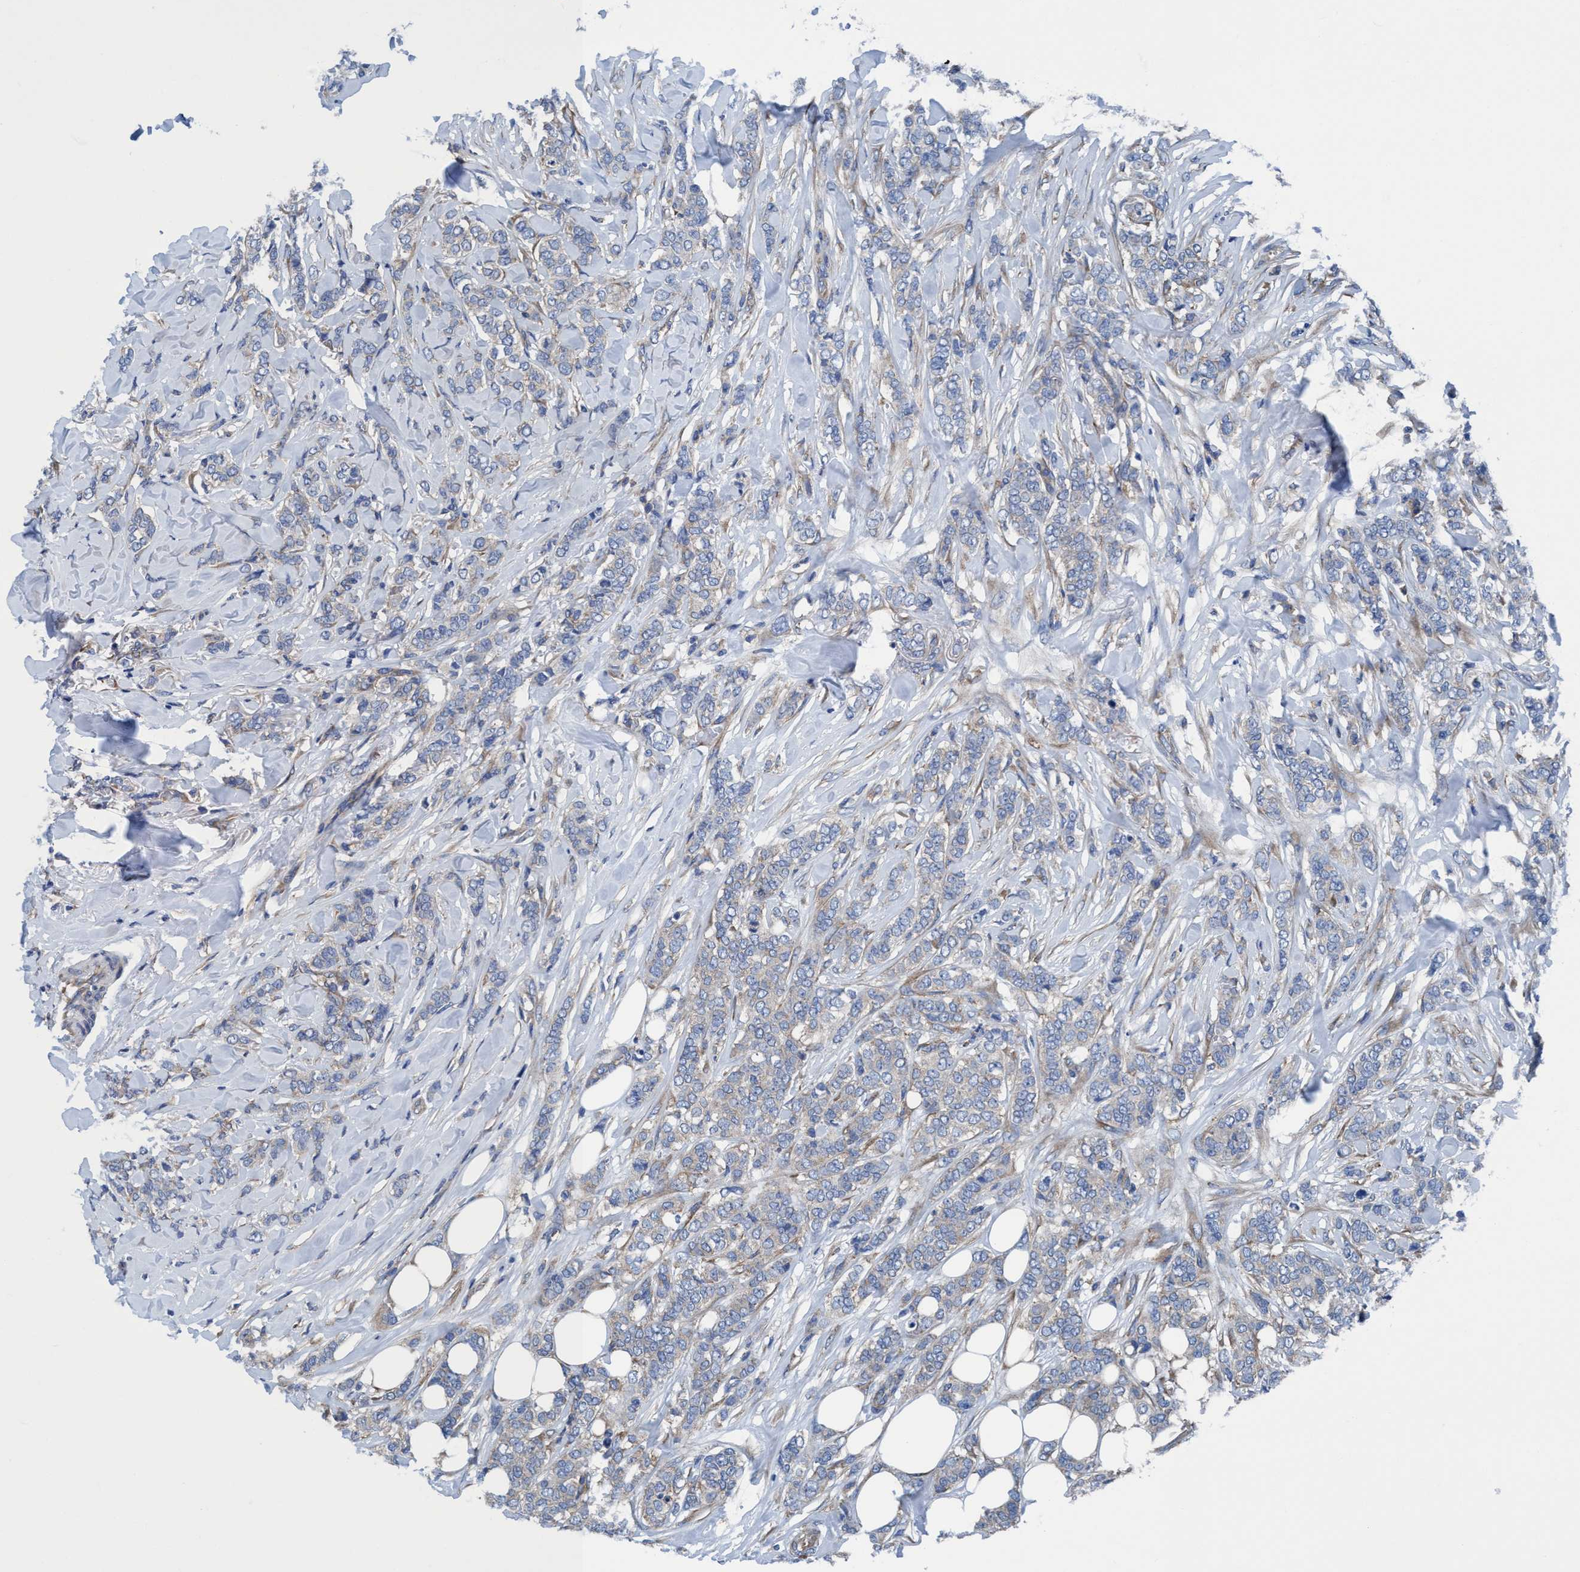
{"staining": {"intensity": "negative", "quantity": "none", "location": "none"}, "tissue": "breast cancer", "cell_type": "Tumor cells", "image_type": "cancer", "snomed": [{"axis": "morphology", "description": "Lobular carcinoma"}, {"axis": "topography", "description": "Skin"}, {"axis": "topography", "description": "Breast"}], "caption": "Image shows no protein staining in tumor cells of breast cancer (lobular carcinoma) tissue.", "gene": "NMT1", "patient": {"sex": "female", "age": 46}}